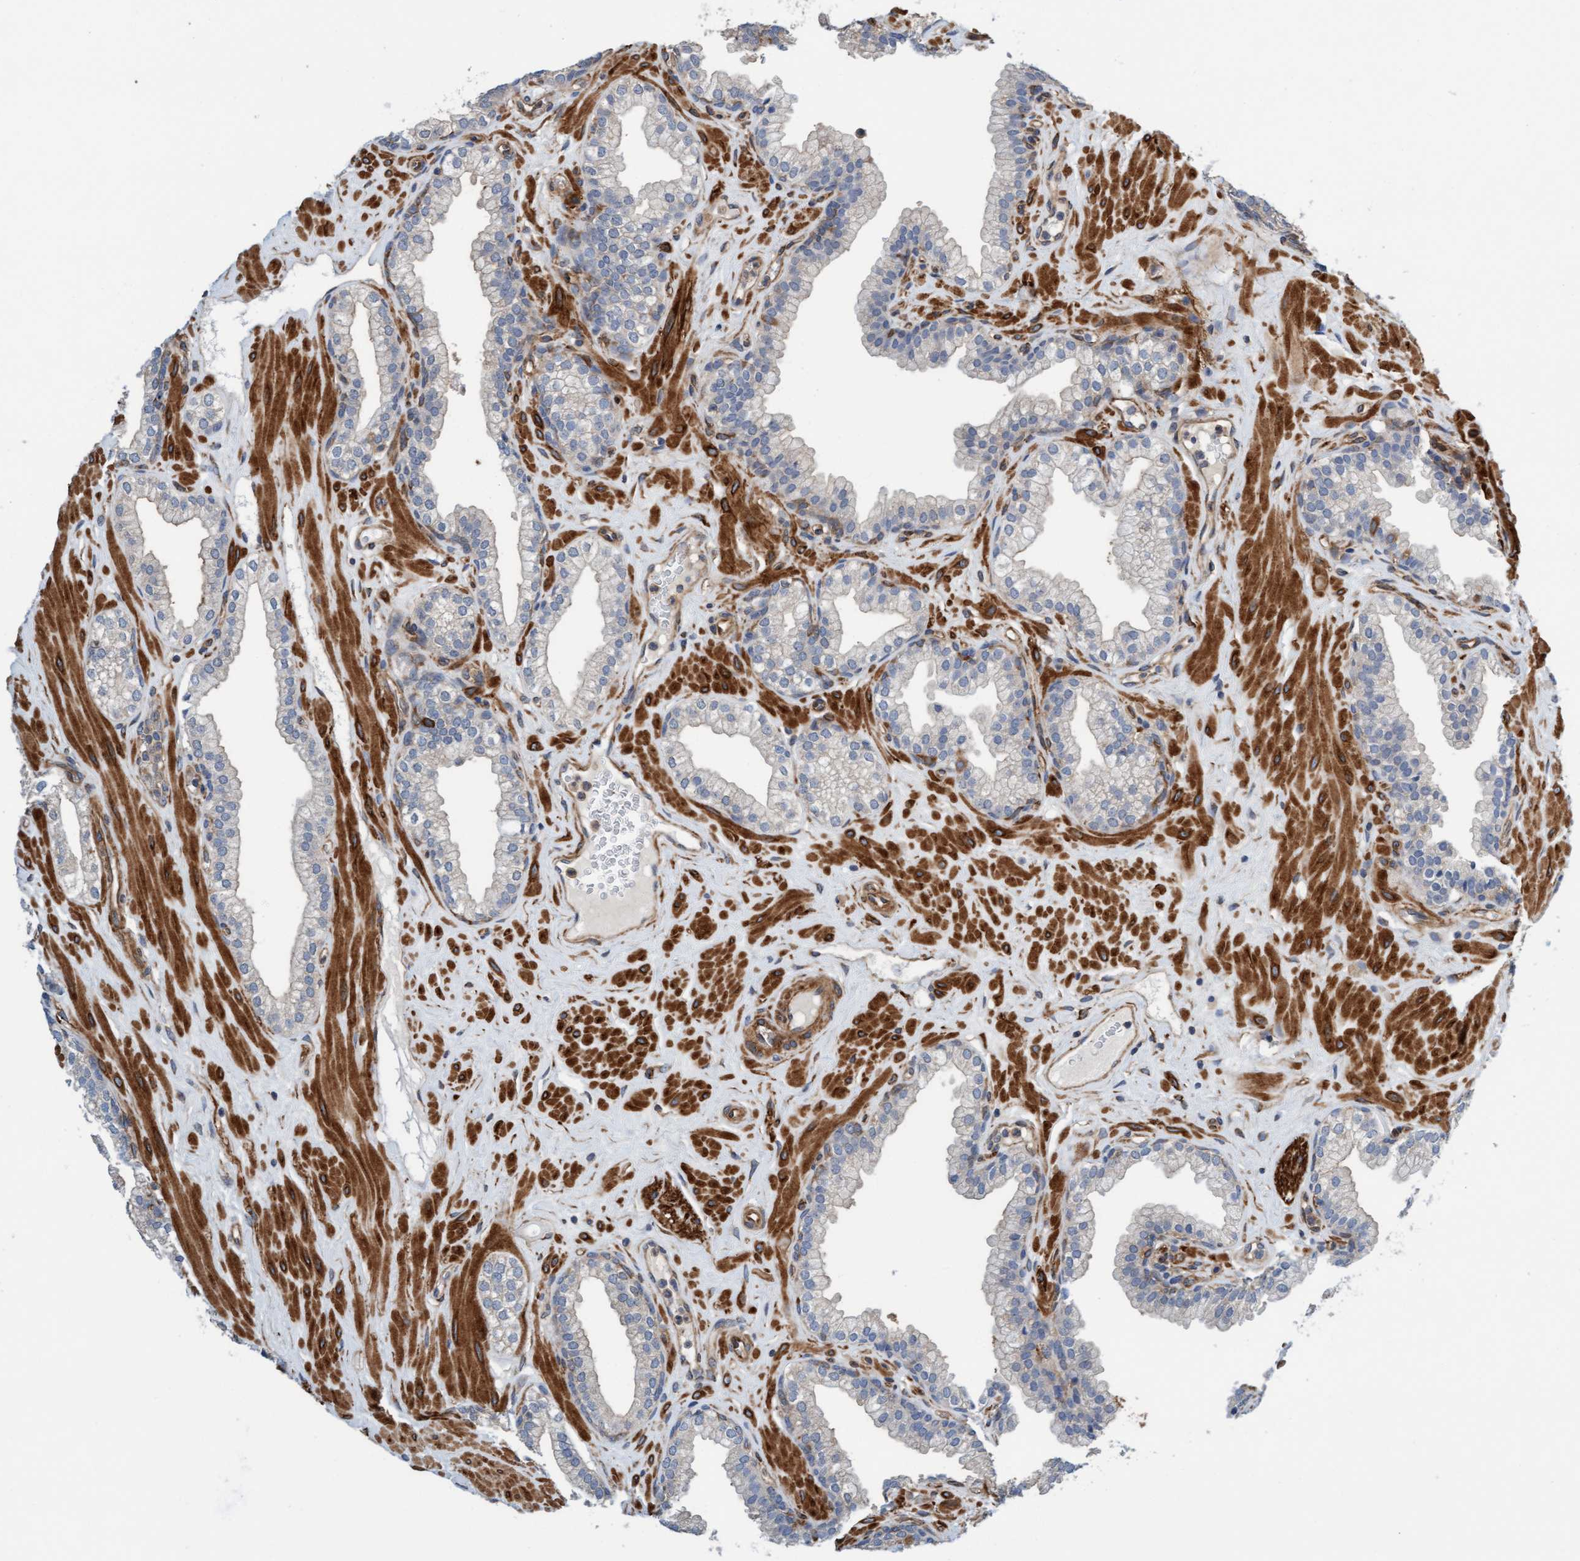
{"staining": {"intensity": "moderate", "quantity": "<25%", "location": "cytoplasmic/membranous"}, "tissue": "prostate", "cell_type": "Glandular cells", "image_type": "normal", "snomed": [{"axis": "morphology", "description": "Normal tissue, NOS"}, {"axis": "morphology", "description": "Urothelial carcinoma, Low grade"}, {"axis": "topography", "description": "Urinary bladder"}, {"axis": "topography", "description": "Prostate"}], "caption": "Protein analysis of normal prostate displays moderate cytoplasmic/membranous expression in approximately <25% of glandular cells.", "gene": "FMNL3", "patient": {"sex": "male", "age": 60}}